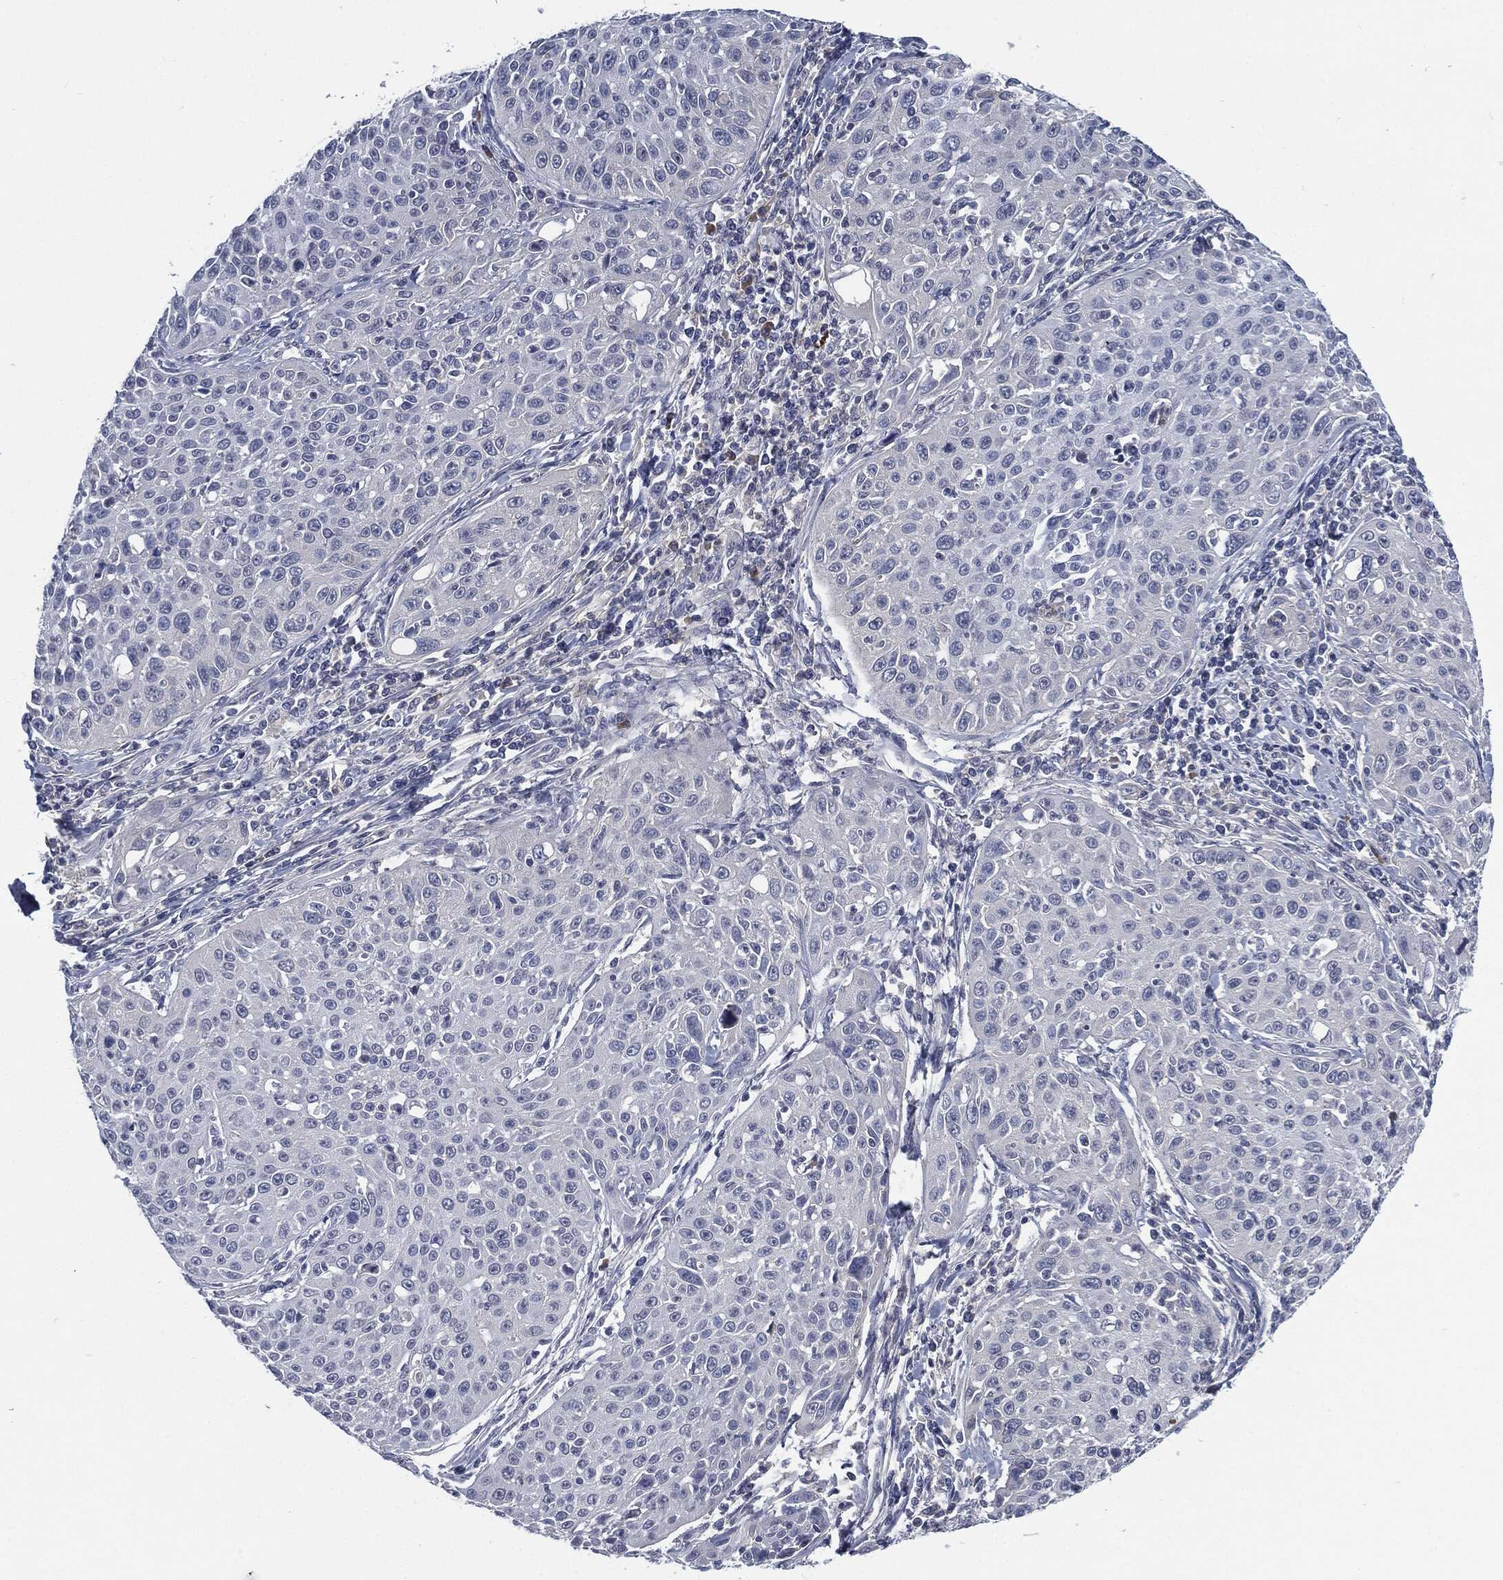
{"staining": {"intensity": "negative", "quantity": "none", "location": "none"}, "tissue": "cervical cancer", "cell_type": "Tumor cells", "image_type": "cancer", "snomed": [{"axis": "morphology", "description": "Squamous cell carcinoma, NOS"}, {"axis": "topography", "description": "Cervix"}], "caption": "There is no significant expression in tumor cells of cervical cancer (squamous cell carcinoma).", "gene": "MST1", "patient": {"sex": "female", "age": 26}}